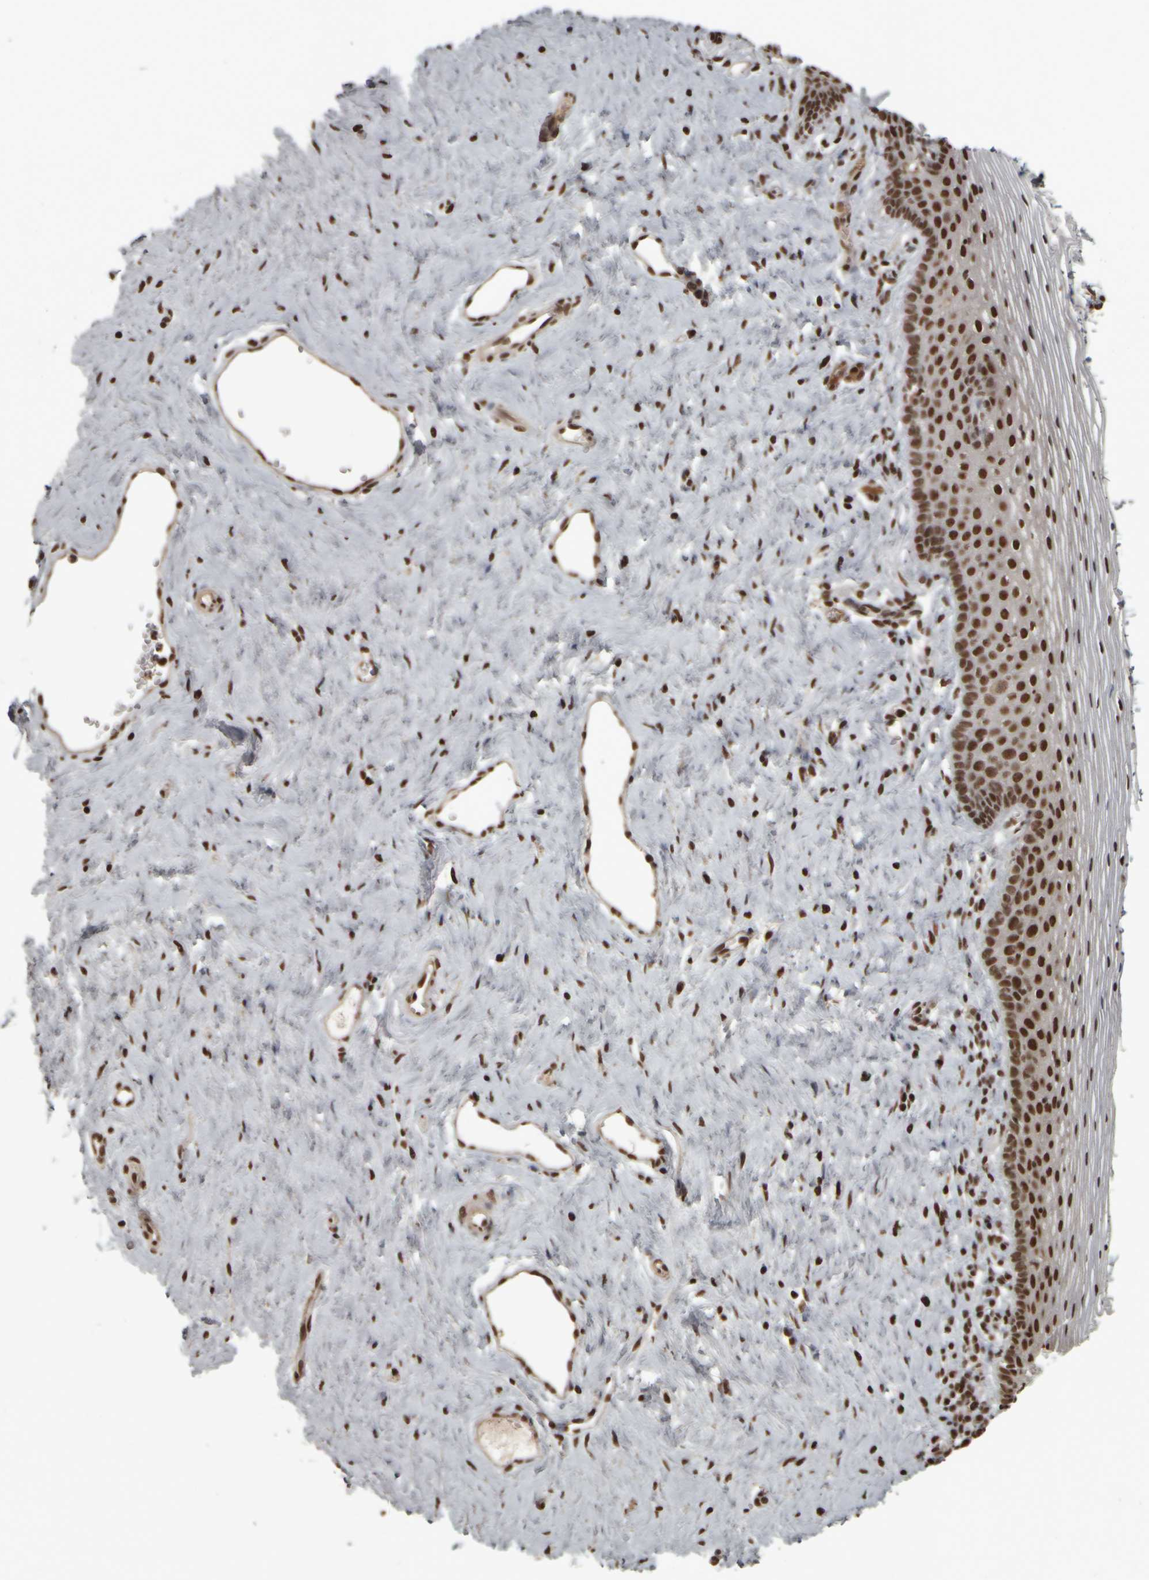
{"staining": {"intensity": "strong", "quantity": ">75%", "location": "nuclear"}, "tissue": "vagina", "cell_type": "Squamous epithelial cells", "image_type": "normal", "snomed": [{"axis": "morphology", "description": "Normal tissue, NOS"}, {"axis": "topography", "description": "Vagina"}], "caption": "This is a photomicrograph of immunohistochemistry staining of normal vagina, which shows strong expression in the nuclear of squamous epithelial cells.", "gene": "ZFHX4", "patient": {"sex": "female", "age": 32}}